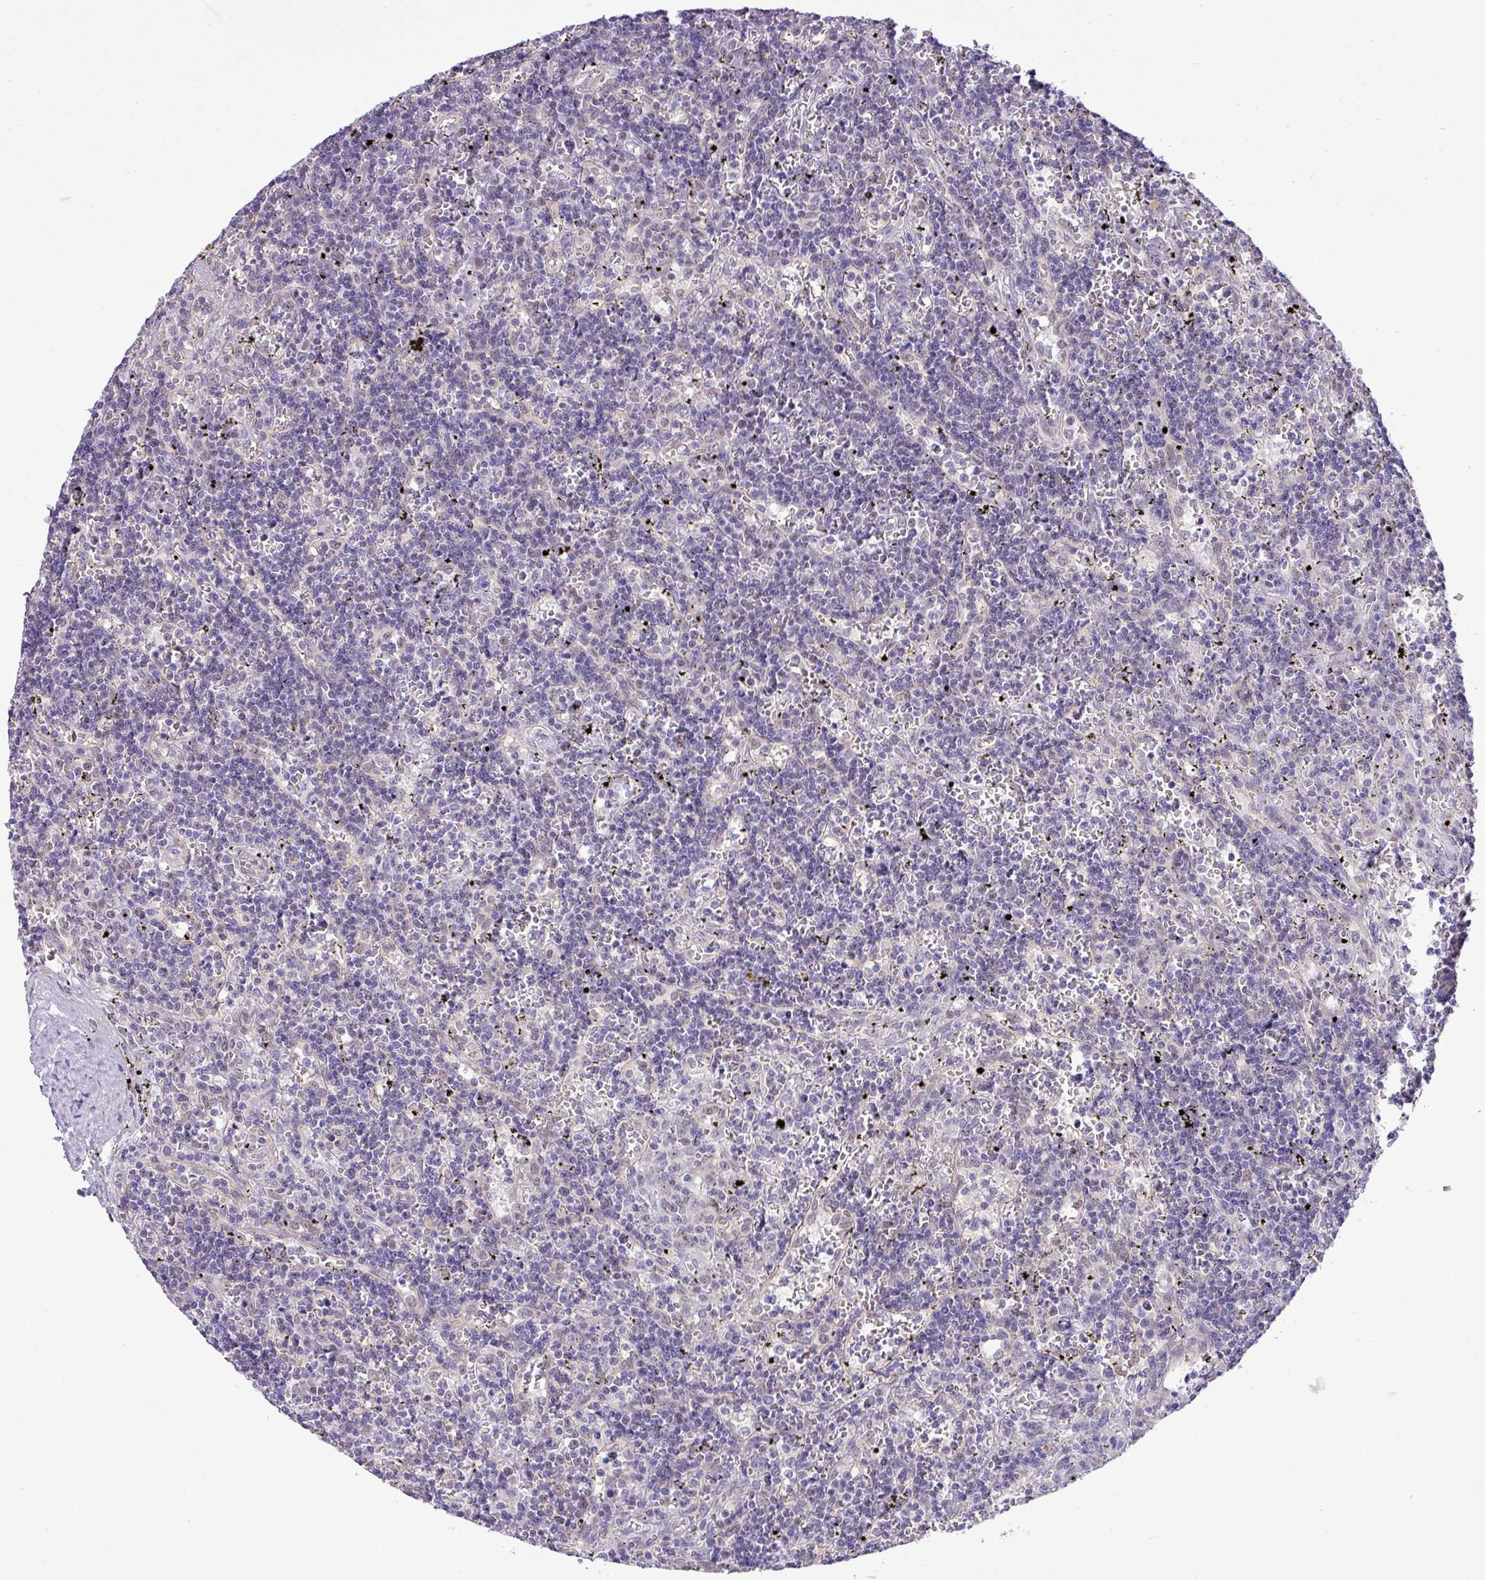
{"staining": {"intensity": "negative", "quantity": "none", "location": "none"}, "tissue": "lymphoma", "cell_type": "Tumor cells", "image_type": "cancer", "snomed": [{"axis": "morphology", "description": "Malignant lymphoma, non-Hodgkin's type, Low grade"}, {"axis": "topography", "description": "Spleen"}], "caption": "The image demonstrates no staining of tumor cells in low-grade malignant lymphoma, non-Hodgkin's type.", "gene": "MAK16", "patient": {"sex": "male", "age": 60}}